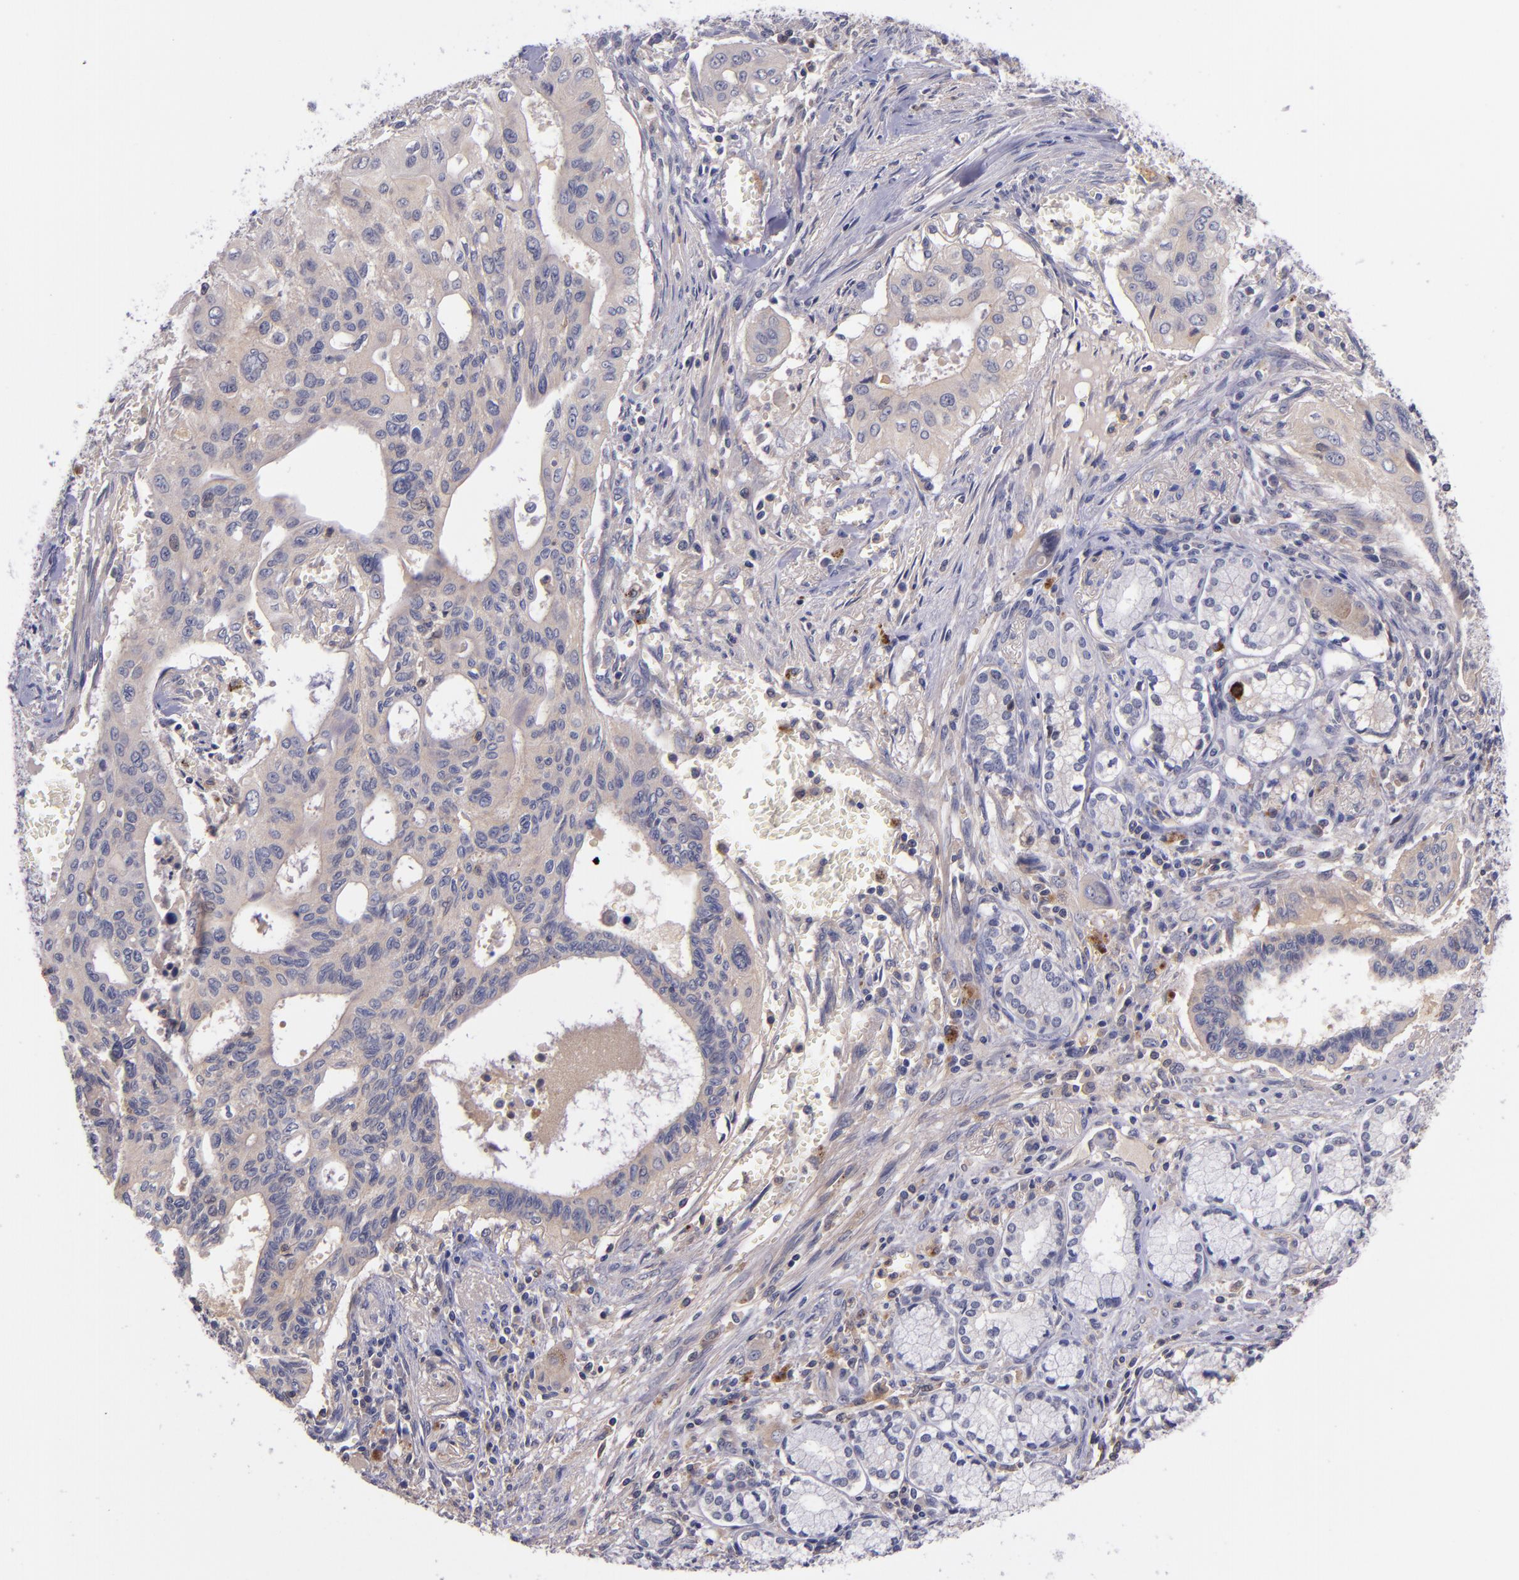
{"staining": {"intensity": "weak", "quantity": ">75%", "location": "cytoplasmic/membranous"}, "tissue": "pancreatic cancer", "cell_type": "Tumor cells", "image_type": "cancer", "snomed": [{"axis": "morphology", "description": "Adenocarcinoma, NOS"}, {"axis": "topography", "description": "Pancreas"}], "caption": "Tumor cells reveal low levels of weak cytoplasmic/membranous staining in approximately >75% of cells in pancreatic cancer.", "gene": "RBP4", "patient": {"sex": "male", "age": 77}}